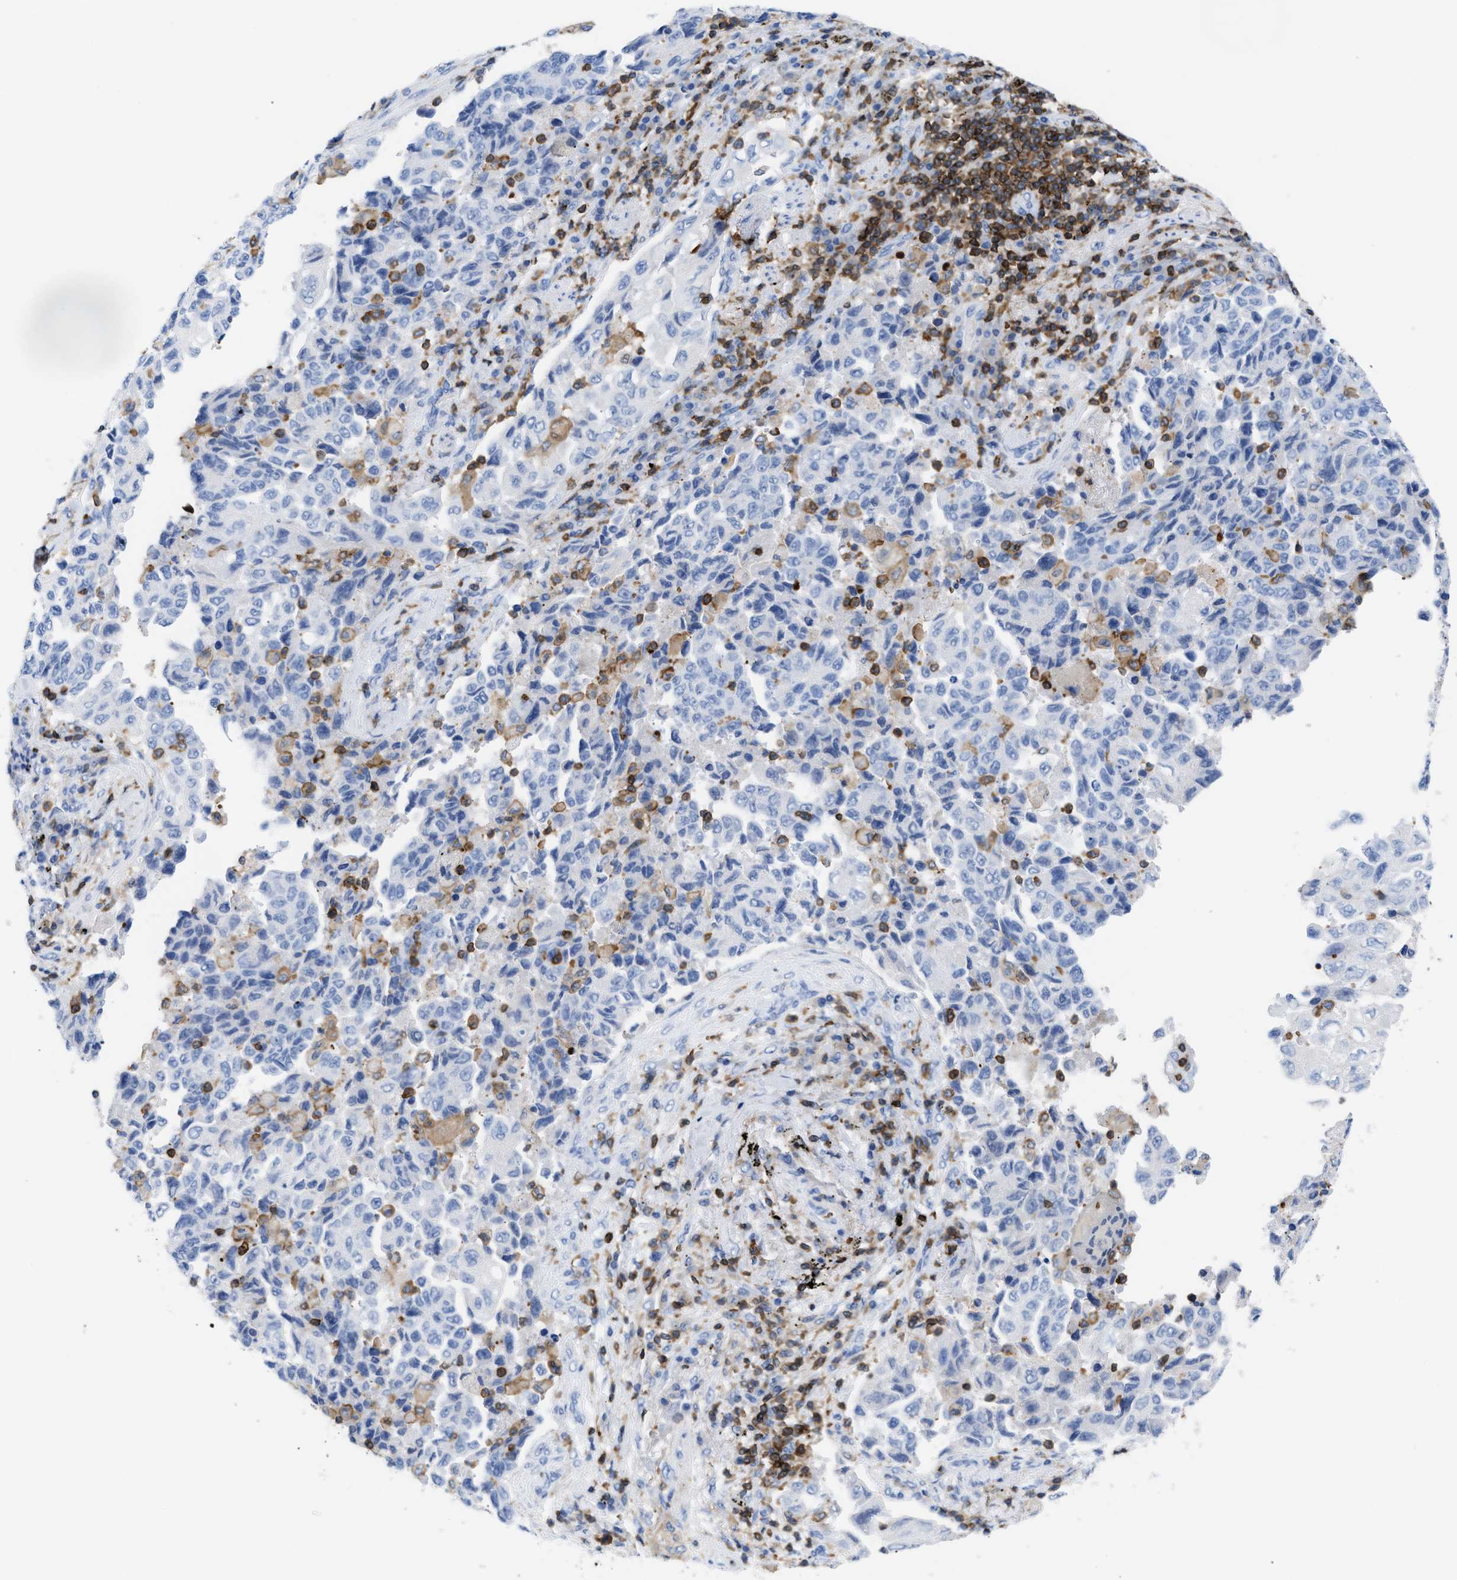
{"staining": {"intensity": "negative", "quantity": "none", "location": "none"}, "tissue": "lung cancer", "cell_type": "Tumor cells", "image_type": "cancer", "snomed": [{"axis": "morphology", "description": "Adenocarcinoma, NOS"}, {"axis": "topography", "description": "Lung"}], "caption": "High magnification brightfield microscopy of lung adenocarcinoma stained with DAB (brown) and counterstained with hematoxylin (blue): tumor cells show no significant positivity. (DAB (3,3'-diaminobenzidine) immunohistochemistry (IHC) with hematoxylin counter stain).", "gene": "LCP1", "patient": {"sex": "female", "age": 51}}